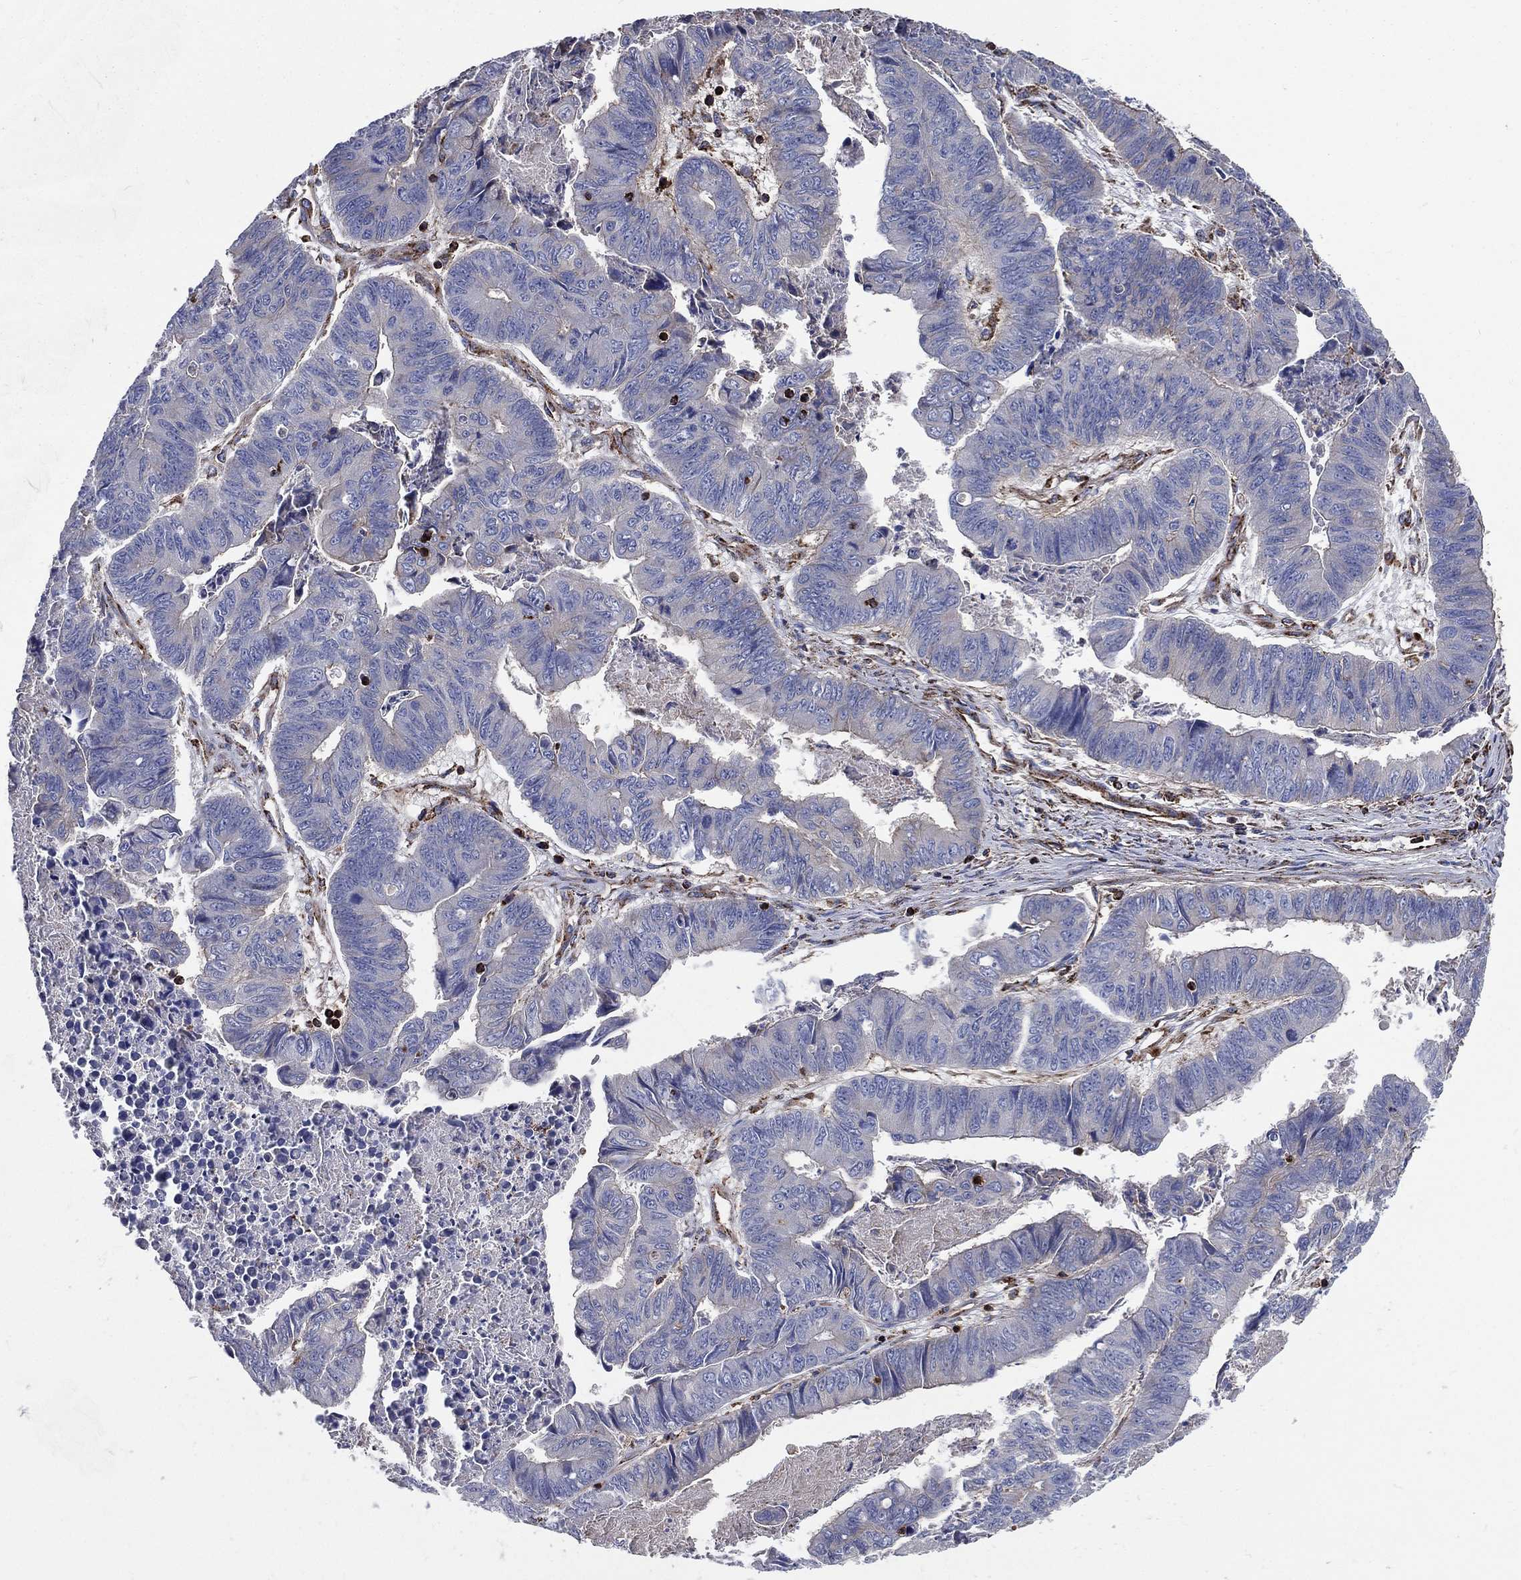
{"staining": {"intensity": "negative", "quantity": "none", "location": "none"}, "tissue": "stomach cancer", "cell_type": "Tumor cells", "image_type": "cancer", "snomed": [{"axis": "morphology", "description": "Adenocarcinoma, NOS"}, {"axis": "topography", "description": "Stomach, lower"}], "caption": "Immunohistochemistry of human stomach cancer reveals no positivity in tumor cells.", "gene": "ANKRD37", "patient": {"sex": "male", "age": 77}}